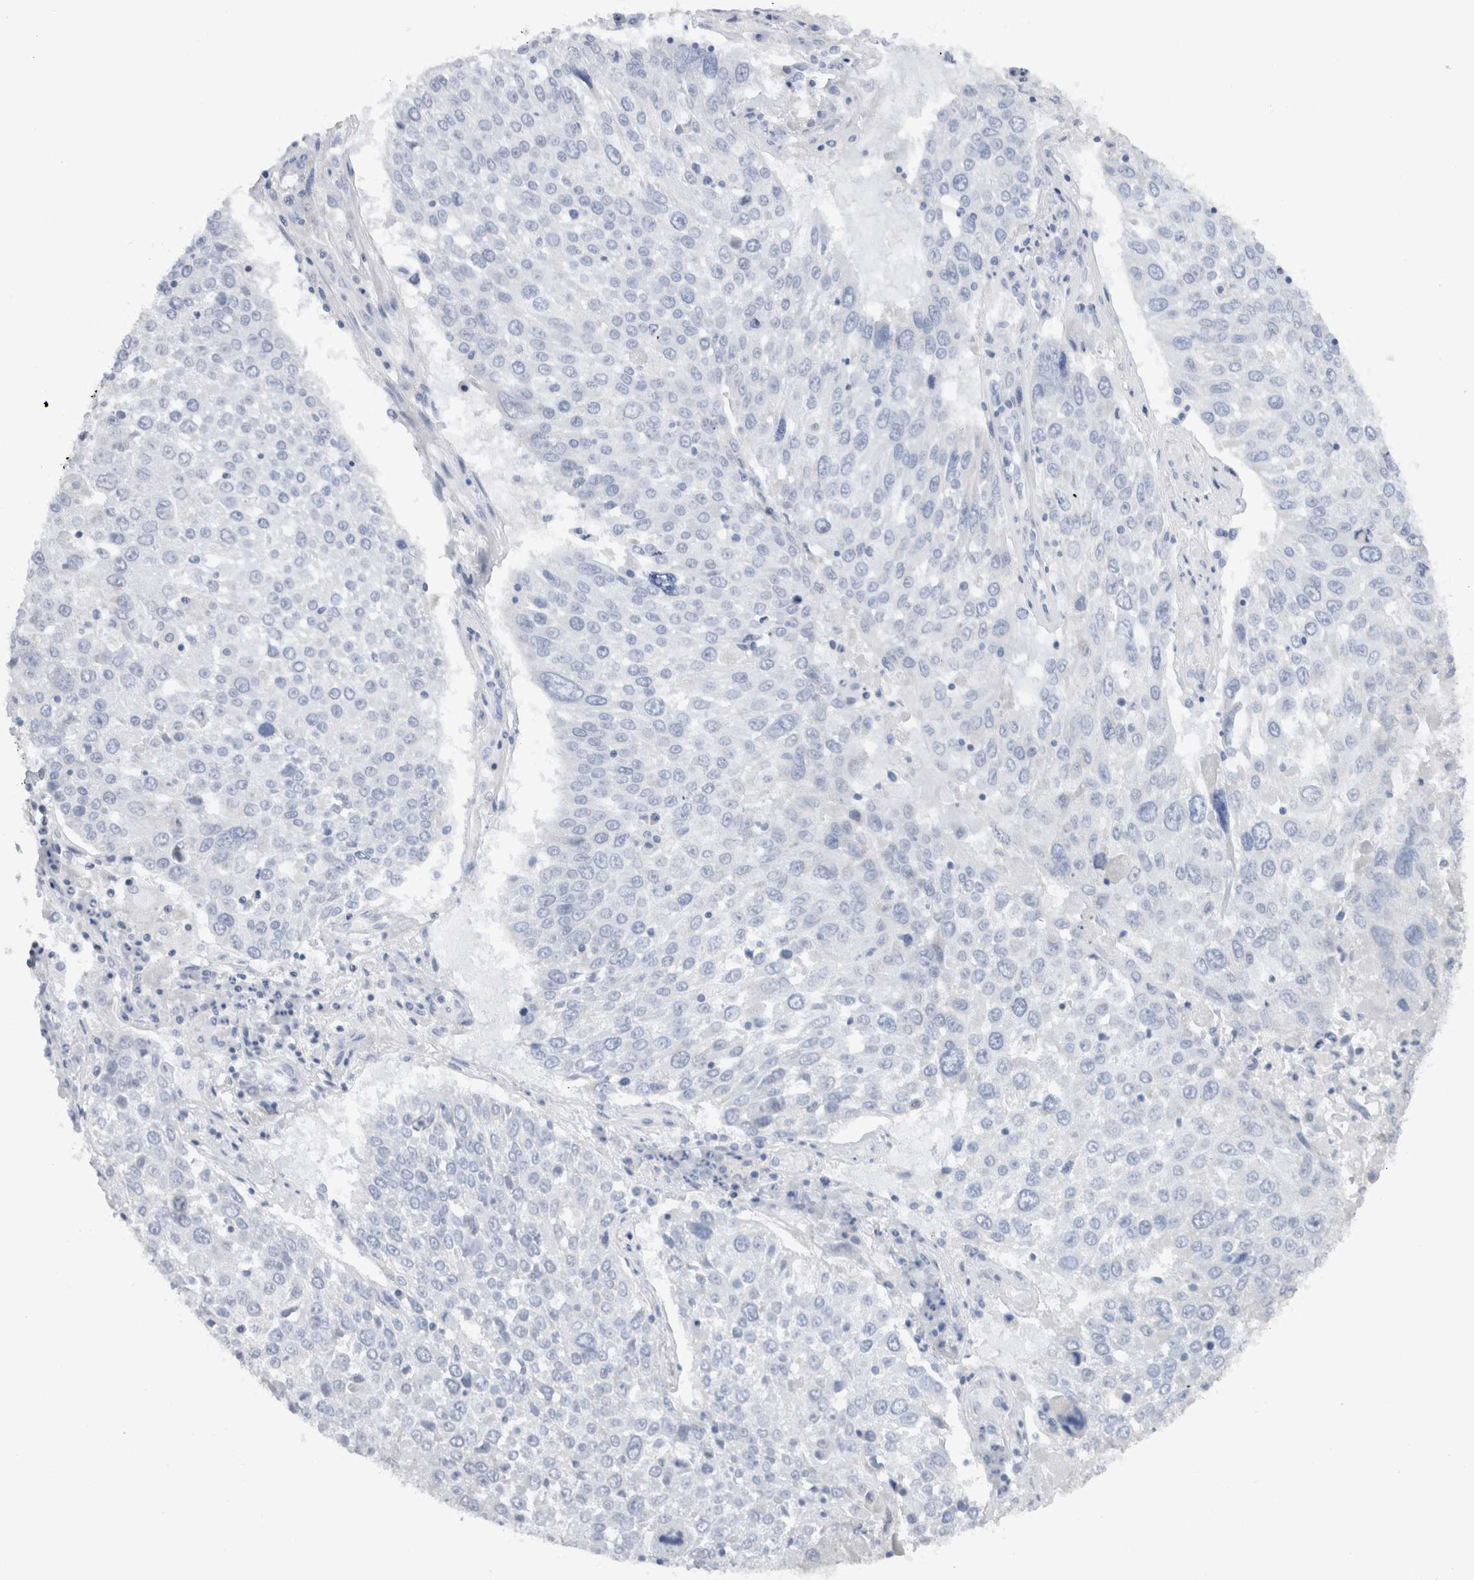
{"staining": {"intensity": "negative", "quantity": "none", "location": "none"}, "tissue": "lung cancer", "cell_type": "Tumor cells", "image_type": "cancer", "snomed": [{"axis": "morphology", "description": "Squamous cell carcinoma, NOS"}, {"axis": "topography", "description": "Lung"}], "caption": "The IHC image has no significant staining in tumor cells of squamous cell carcinoma (lung) tissue. (DAB immunohistochemistry (IHC) with hematoxylin counter stain).", "gene": "C9orf50", "patient": {"sex": "male", "age": 65}}